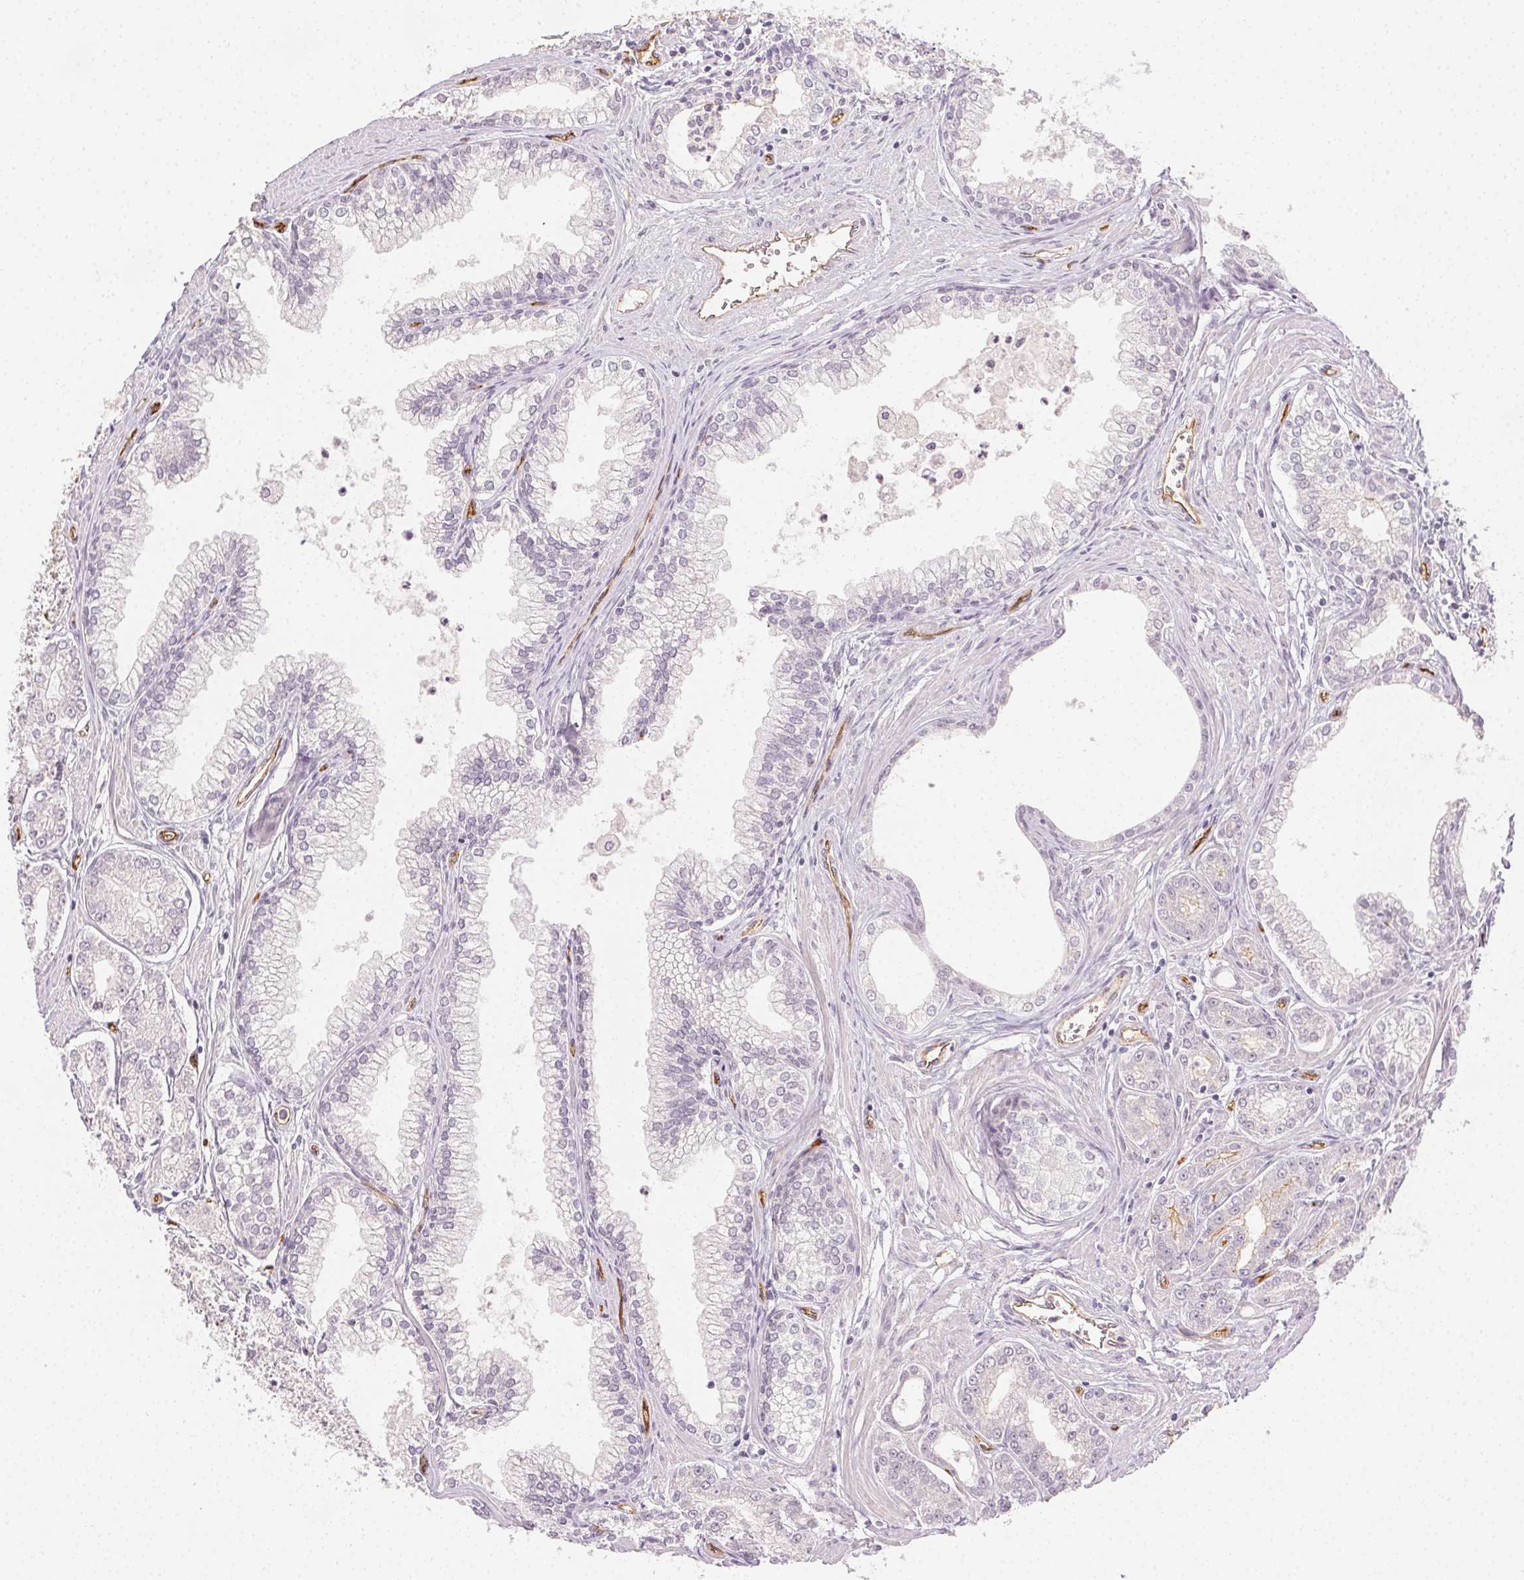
{"staining": {"intensity": "negative", "quantity": "none", "location": "none"}, "tissue": "prostate cancer", "cell_type": "Tumor cells", "image_type": "cancer", "snomed": [{"axis": "morphology", "description": "Adenocarcinoma, NOS"}, {"axis": "topography", "description": "Prostate"}], "caption": "A high-resolution photomicrograph shows immunohistochemistry staining of prostate adenocarcinoma, which demonstrates no significant staining in tumor cells.", "gene": "PODXL", "patient": {"sex": "male", "age": 71}}